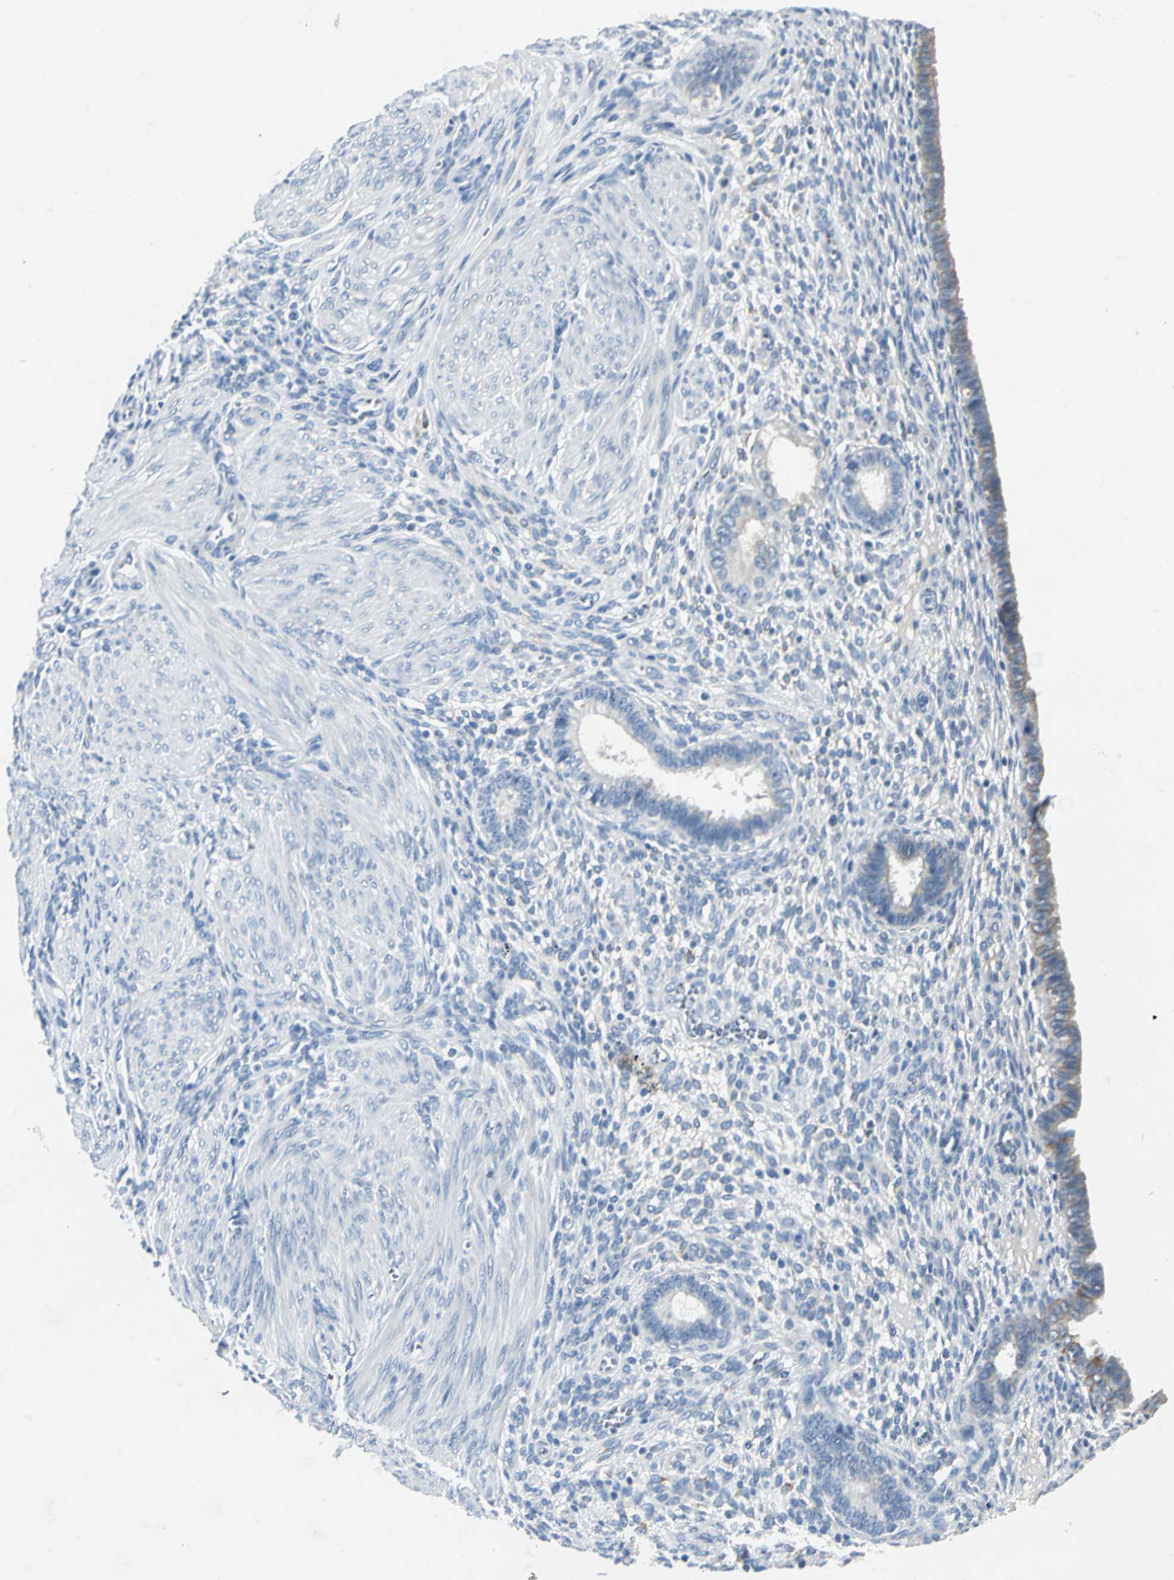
{"staining": {"intensity": "negative", "quantity": "none", "location": "none"}, "tissue": "endometrium", "cell_type": "Cells in endometrial stroma", "image_type": "normal", "snomed": [{"axis": "morphology", "description": "Normal tissue, NOS"}, {"axis": "topography", "description": "Endometrium"}], "caption": "IHC image of unremarkable endometrium: human endometrium stained with DAB (3,3'-diaminobenzidine) displays no significant protein expression in cells in endometrial stroma. (Stains: DAB IHC with hematoxylin counter stain, Microscopy: brightfield microscopy at high magnification).", "gene": "B3GNT2", "patient": {"sex": "female", "age": 72}}